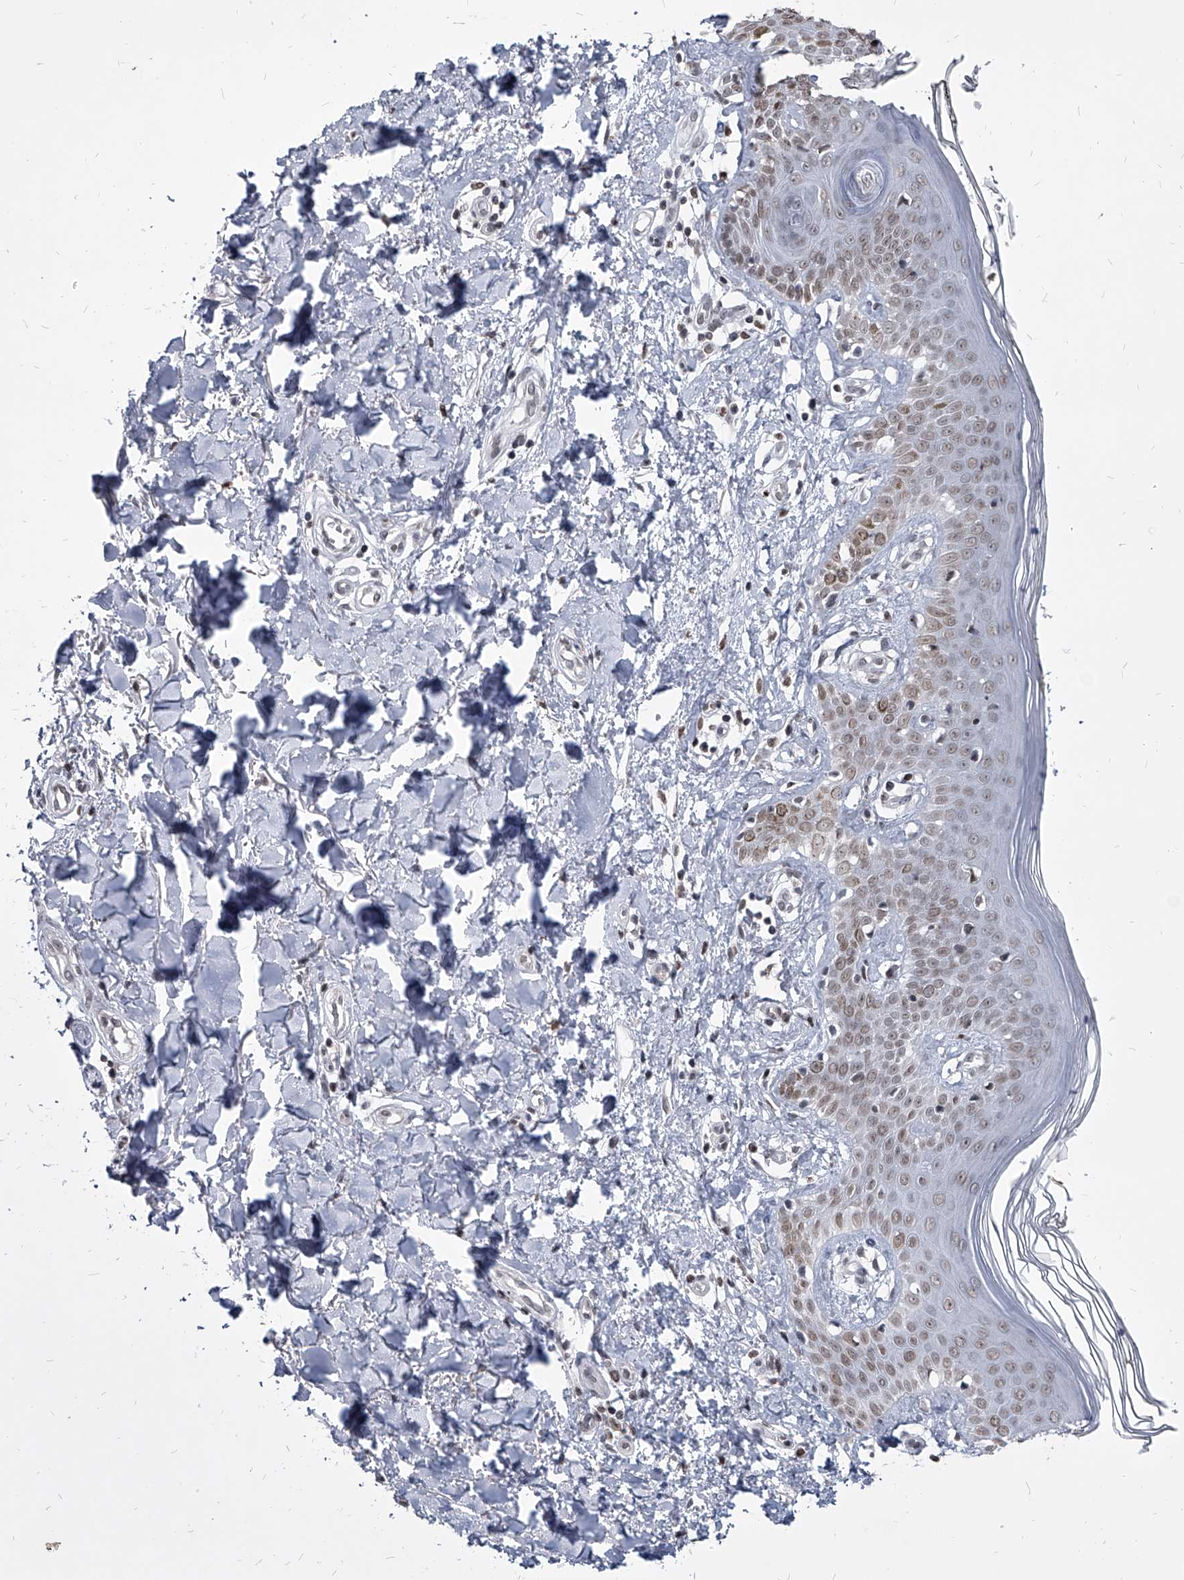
{"staining": {"intensity": "moderate", "quantity": ">75%", "location": "nuclear"}, "tissue": "skin", "cell_type": "Fibroblasts", "image_type": "normal", "snomed": [{"axis": "morphology", "description": "Normal tissue, NOS"}, {"axis": "topography", "description": "Skin"}], "caption": "This histopathology image shows immunohistochemistry staining of unremarkable human skin, with medium moderate nuclear positivity in about >75% of fibroblasts.", "gene": "PPIL4", "patient": {"sex": "female", "age": 64}}